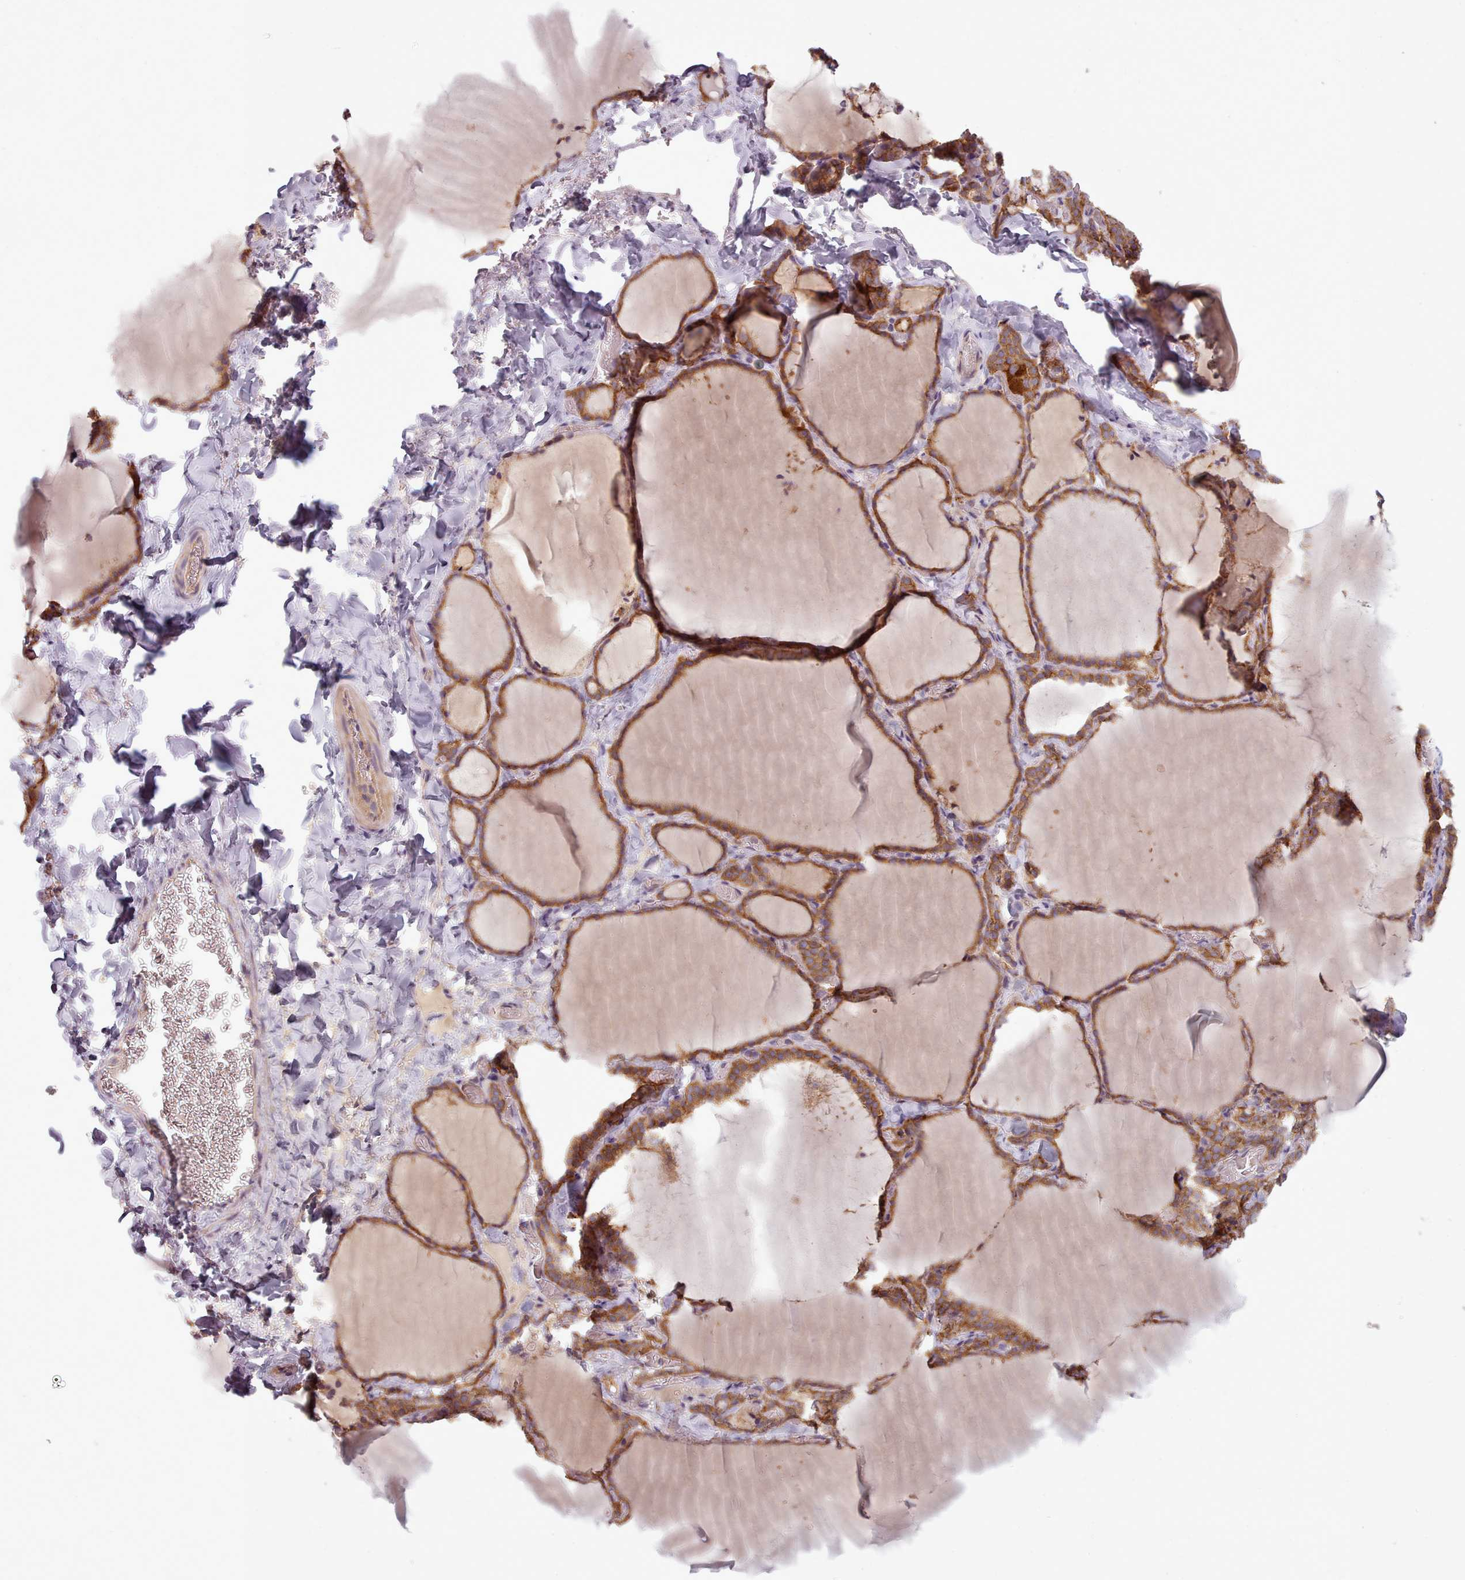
{"staining": {"intensity": "moderate", "quantity": ">75%", "location": "cytoplasmic/membranous"}, "tissue": "thyroid gland", "cell_type": "Glandular cells", "image_type": "normal", "snomed": [{"axis": "morphology", "description": "Normal tissue, NOS"}, {"axis": "topography", "description": "Thyroid gland"}], "caption": "Glandular cells exhibit medium levels of moderate cytoplasmic/membranous positivity in about >75% of cells in normal thyroid gland.", "gene": "NT5DC2", "patient": {"sex": "female", "age": 22}}